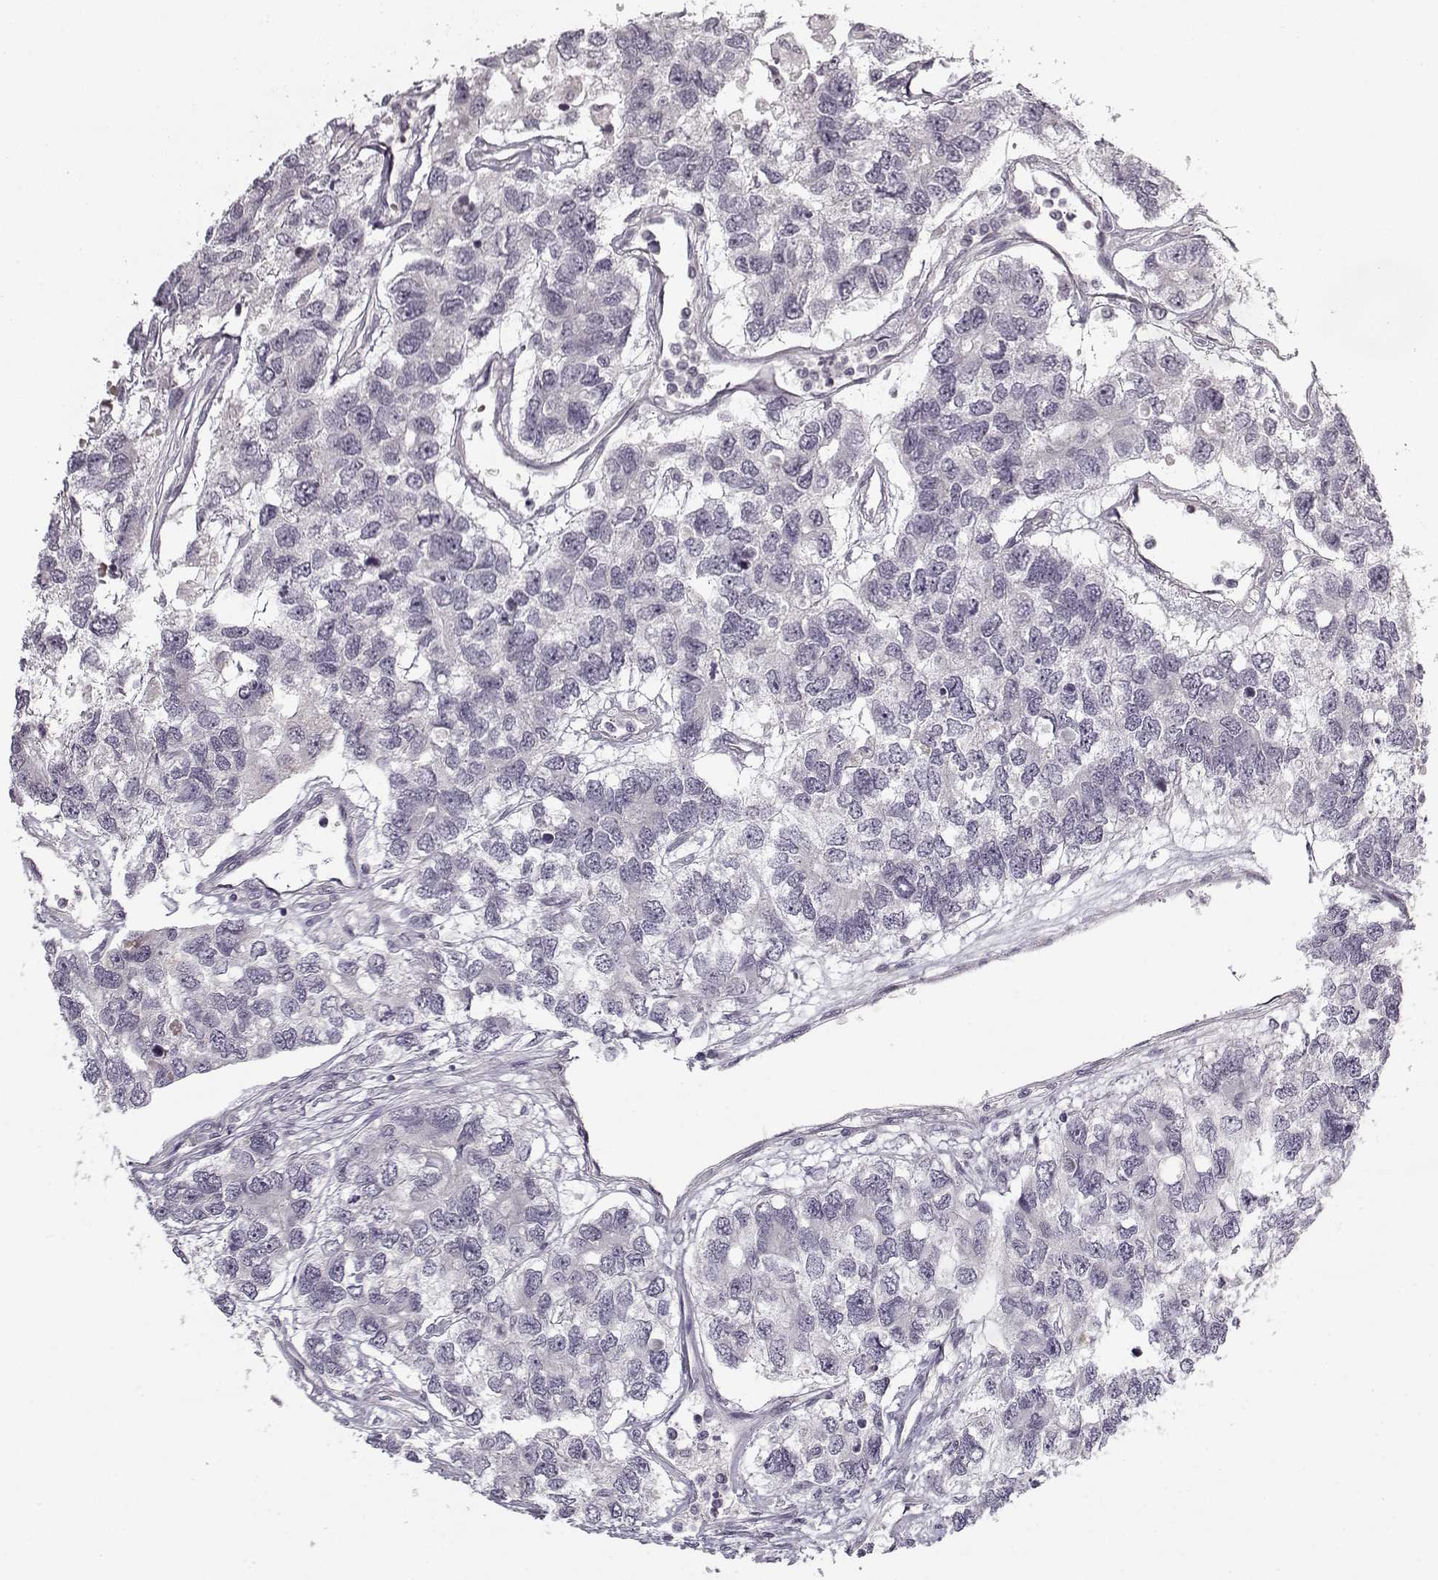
{"staining": {"intensity": "negative", "quantity": "none", "location": "none"}, "tissue": "testis cancer", "cell_type": "Tumor cells", "image_type": "cancer", "snomed": [{"axis": "morphology", "description": "Seminoma, NOS"}, {"axis": "topography", "description": "Testis"}], "caption": "There is no significant positivity in tumor cells of testis cancer.", "gene": "SNCA", "patient": {"sex": "male", "age": 52}}